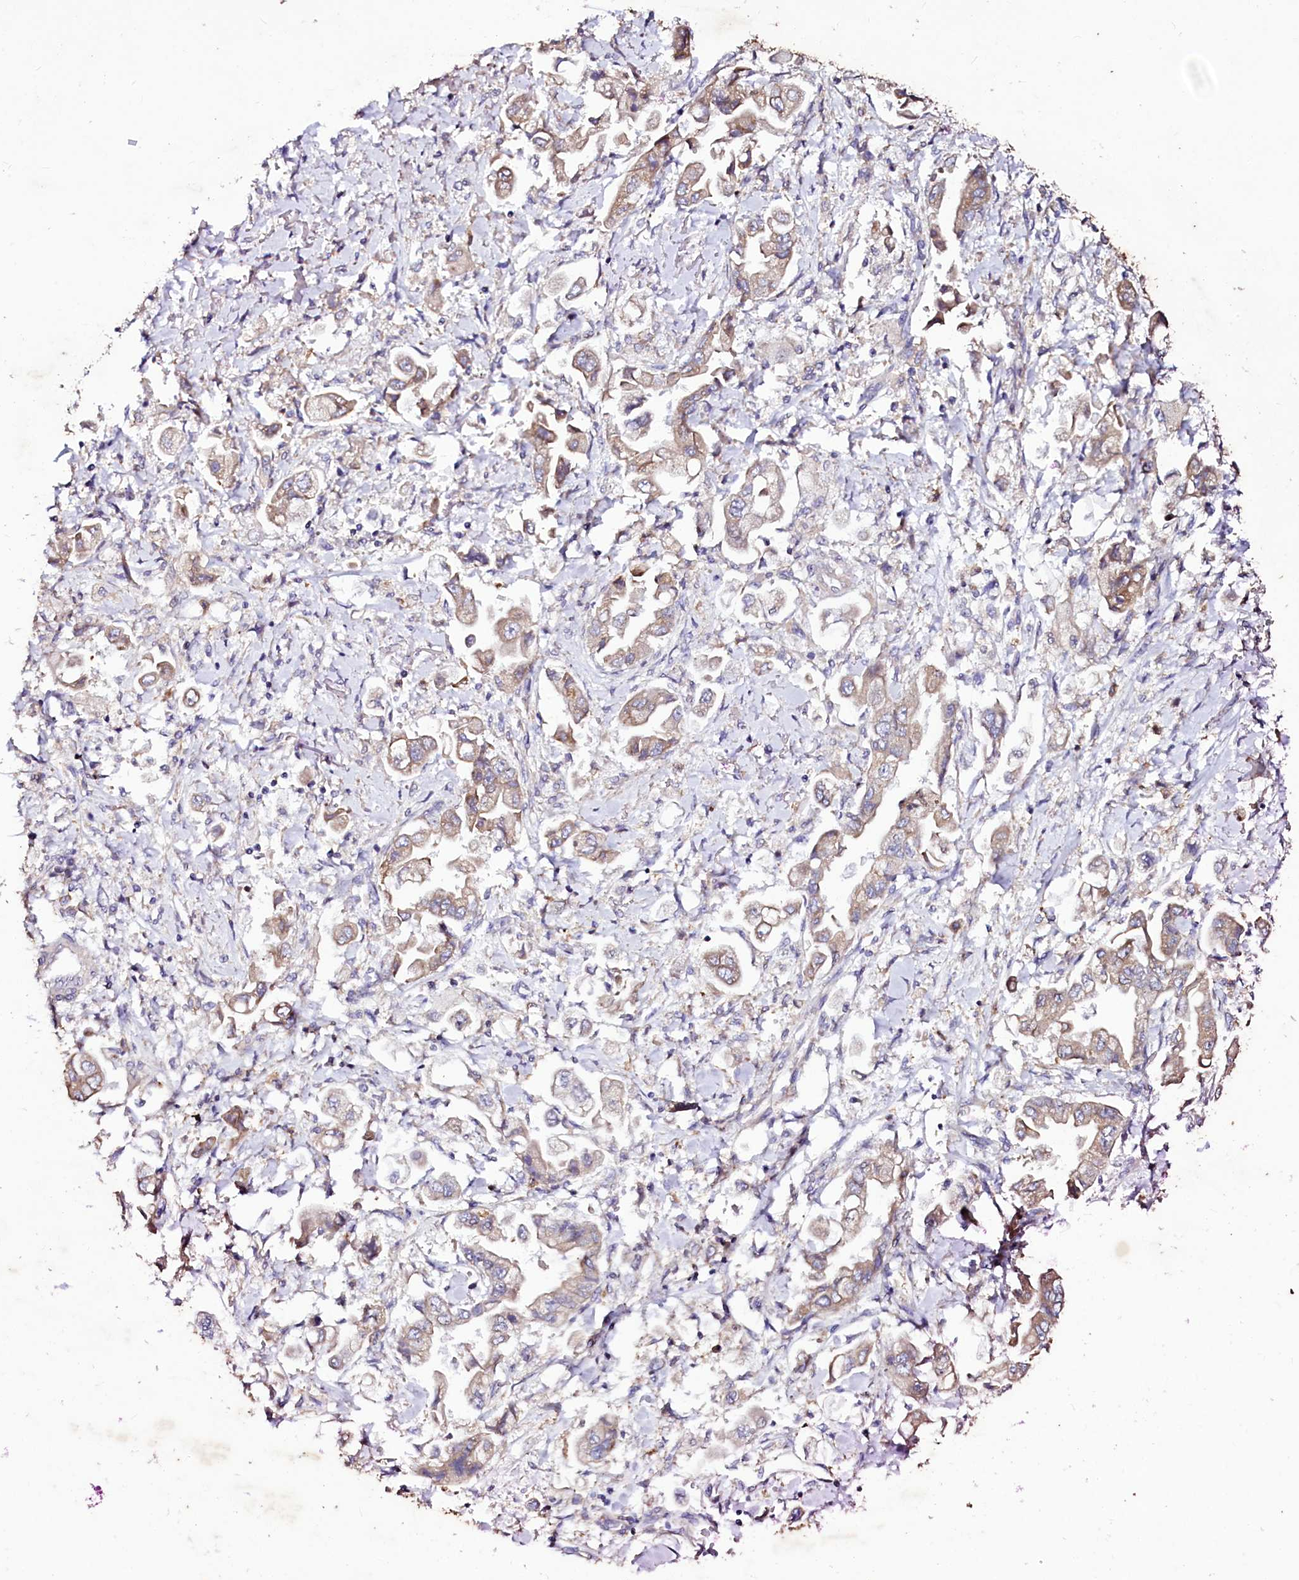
{"staining": {"intensity": "weak", "quantity": ">75%", "location": "cytoplasmic/membranous"}, "tissue": "stomach cancer", "cell_type": "Tumor cells", "image_type": "cancer", "snomed": [{"axis": "morphology", "description": "Adenocarcinoma, NOS"}, {"axis": "topography", "description": "Stomach"}], "caption": "Protein expression analysis of human stomach cancer reveals weak cytoplasmic/membranous staining in about >75% of tumor cells.", "gene": "SELENOT", "patient": {"sex": "male", "age": 62}}